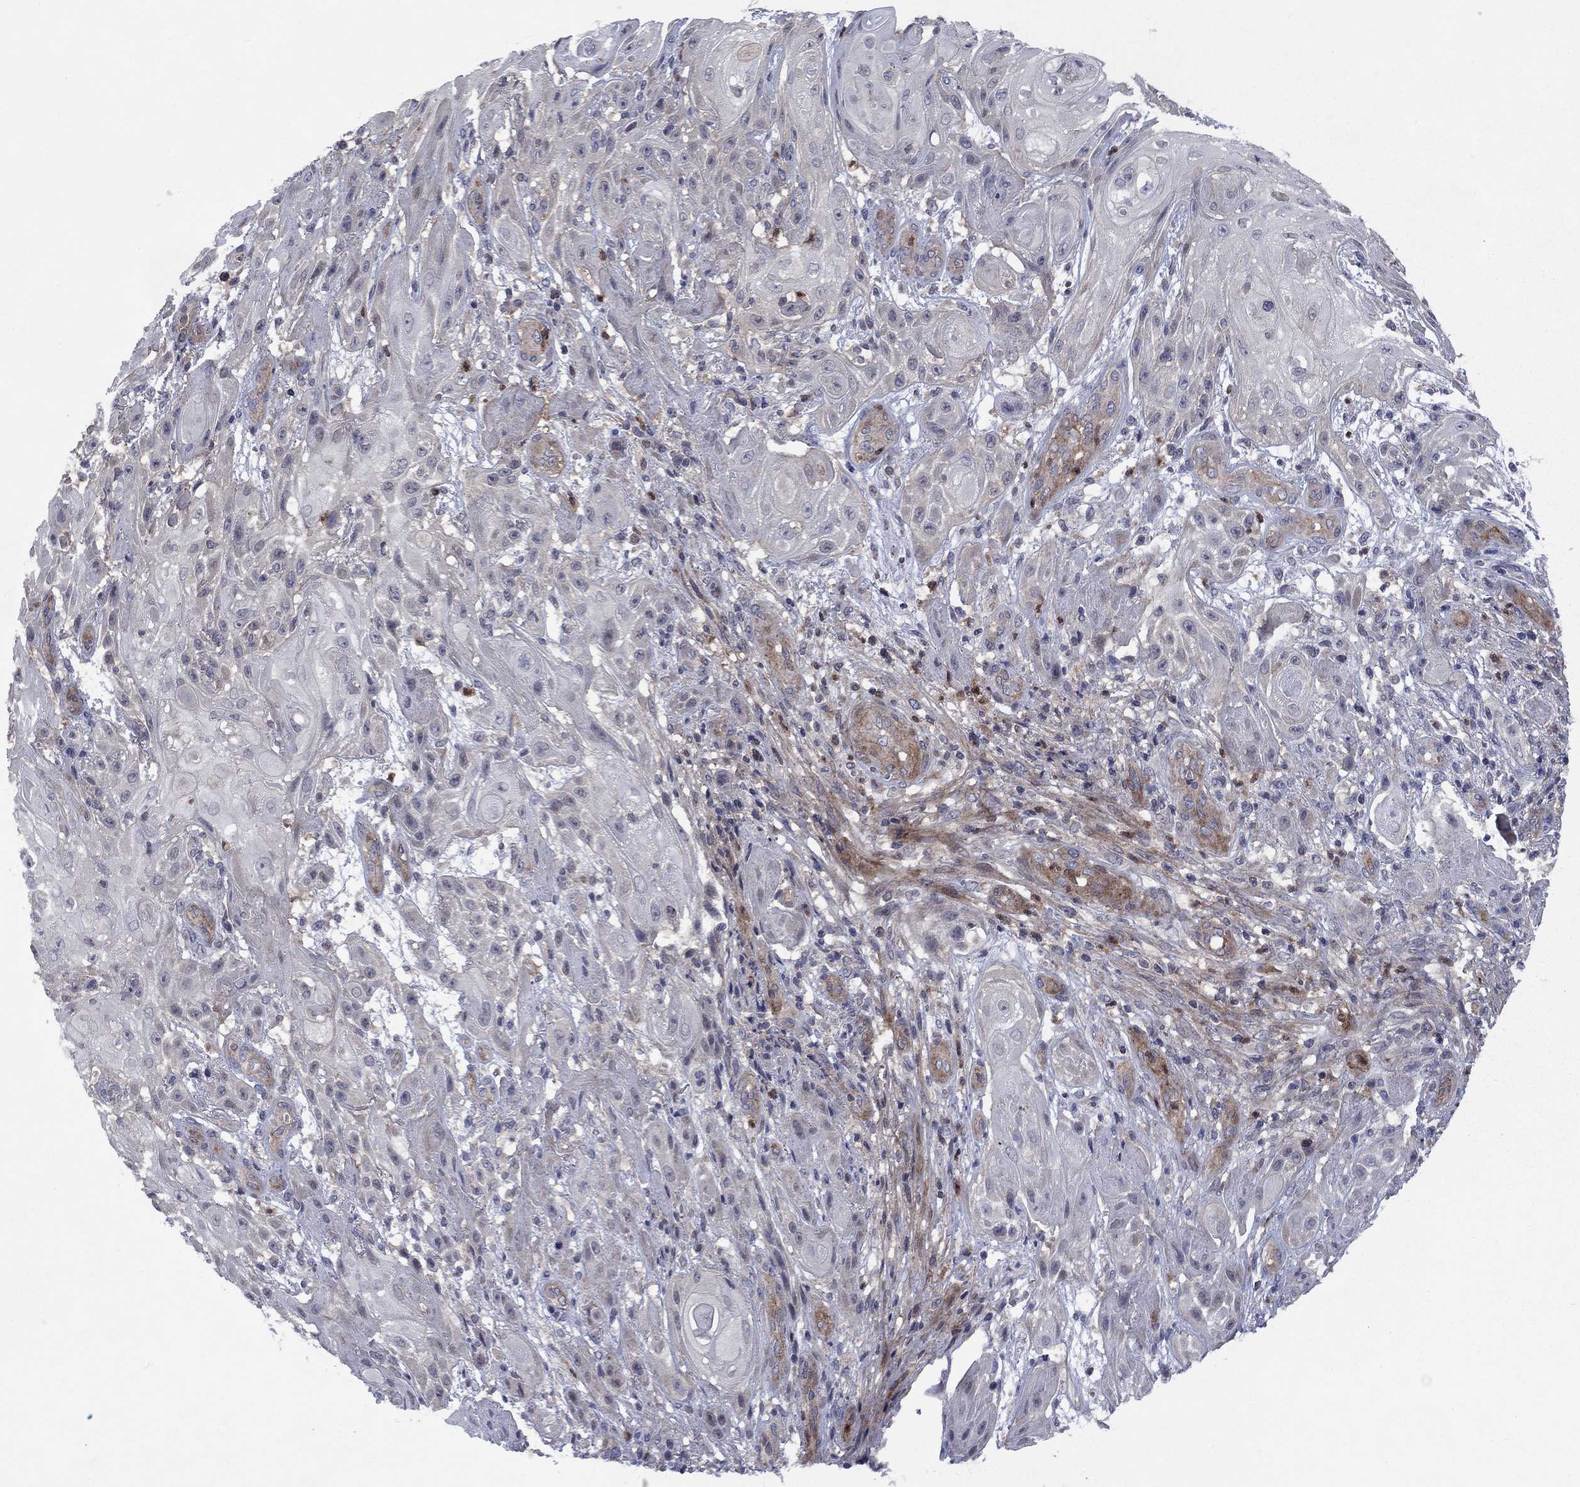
{"staining": {"intensity": "negative", "quantity": "none", "location": "none"}, "tissue": "skin cancer", "cell_type": "Tumor cells", "image_type": "cancer", "snomed": [{"axis": "morphology", "description": "Squamous cell carcinoma, NOS"}, {"axis": "topography", "description": "Skin"}], "caption": "An image of human skin squamous cell carcinoma is negative for staining in tumor cells. Nuclei are stained in blue.", "gene": "MSRB1", "patient": {"sex": "male", "age": 62}}